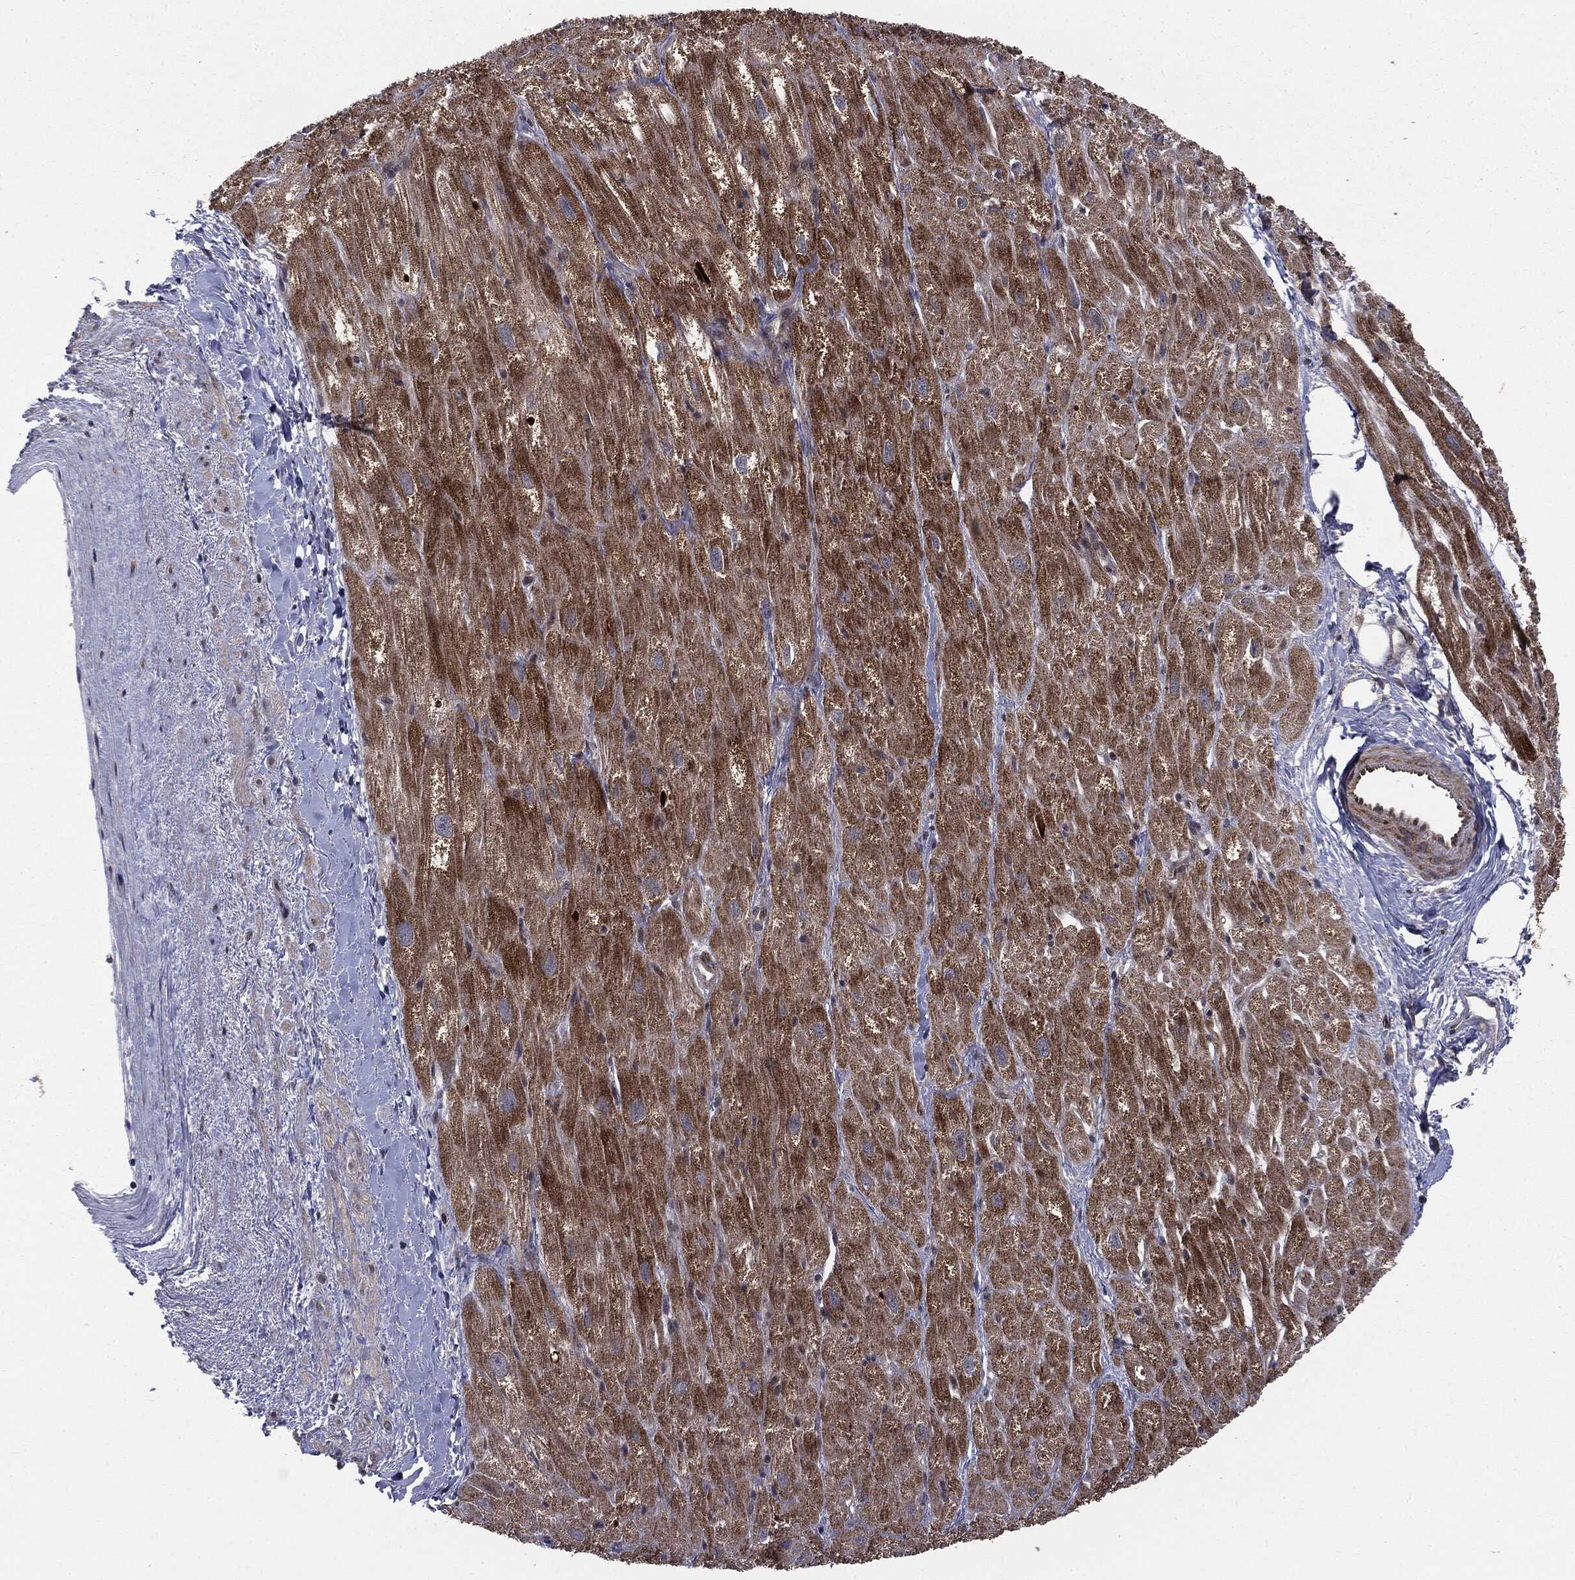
{"staining": {"intensity": "strong", "quantity": "25%-75%", "location": "cytoplasmic/membranous"}, "tissue": "heart muscle", "cell_type": "Cardiomyocytes", "image_type": "normal", "snomed": [{"axis": "morphology", "description": "Normal tissue, NOS"}, {"axis": "topography", "description": "Heart"}], "caption": "Immunohistochemistry (DAB (3,3'-diaminobenzidine)) staining of unremarkable human heart muscle displays strong cytoplasmic/membranous protein expression in about 25%-75% of cardiomyocytes. (Brightfield microscopy of DAB IHC at high magnification).", "gene": "PTPA", "patient": {"sex": "male", "age": 62}}